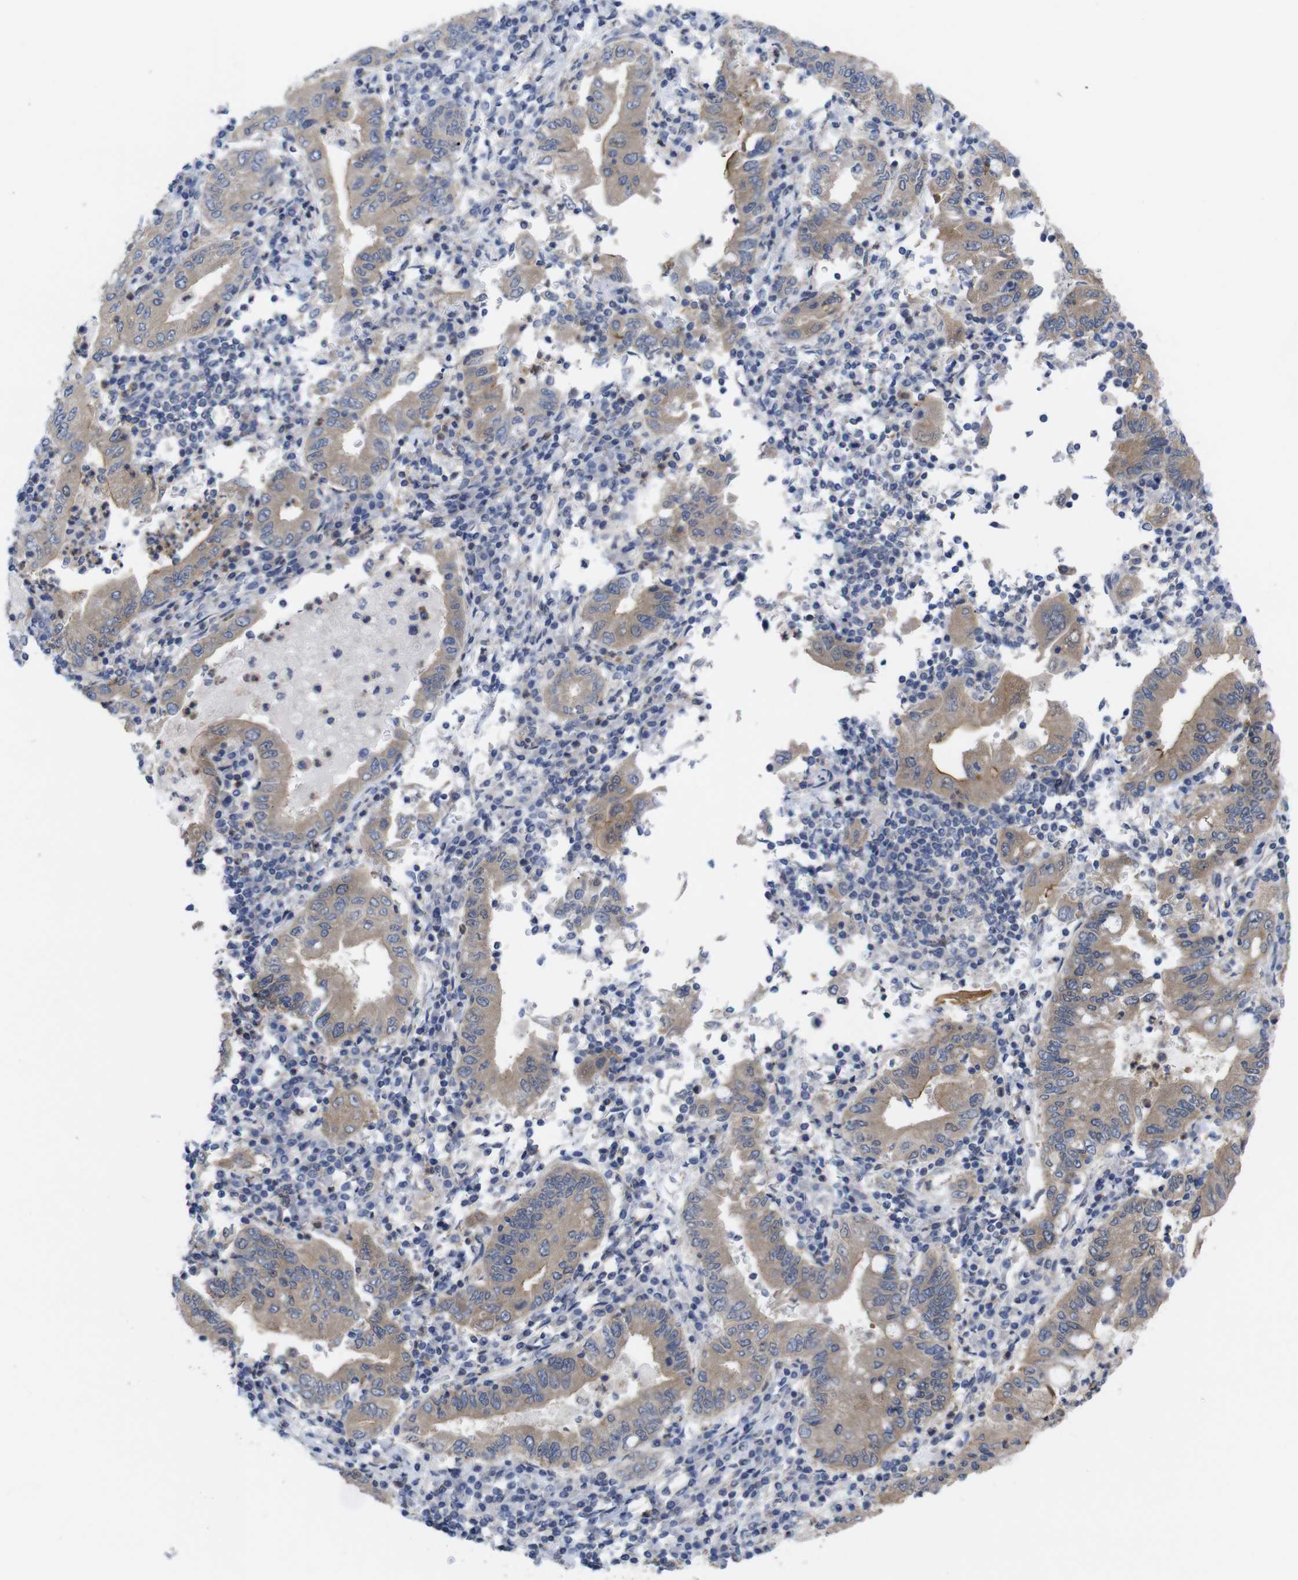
{"staining": {"intensity": "moderate", "quantity": ">75%", "location": "cytoplasmic/membranous"}, "tissue": "stomach cancer", "cell_type": "Tumor cells", "image_type": "cancer", "snomed": [{"axis": "morphology", "description": "Normal tissue, NOS"}, {"axis": "morphology", "description": "Adenocarcinoma, NOS"}, {"axis": "topography", "description": "Esophagus"}, {"axis": "topography", "description": "Stomach, upper"}, {"axis": "topography", "description": "Peripheral nerve tissue"}], "caption": "A micrograph of human stomach adenocarcinoma stained for a protein displays moderate cytoplasmic/membranous brown staining in tumor cells.", "gene": "USH1C", "patient": {"sex": "male", "age": 62}}